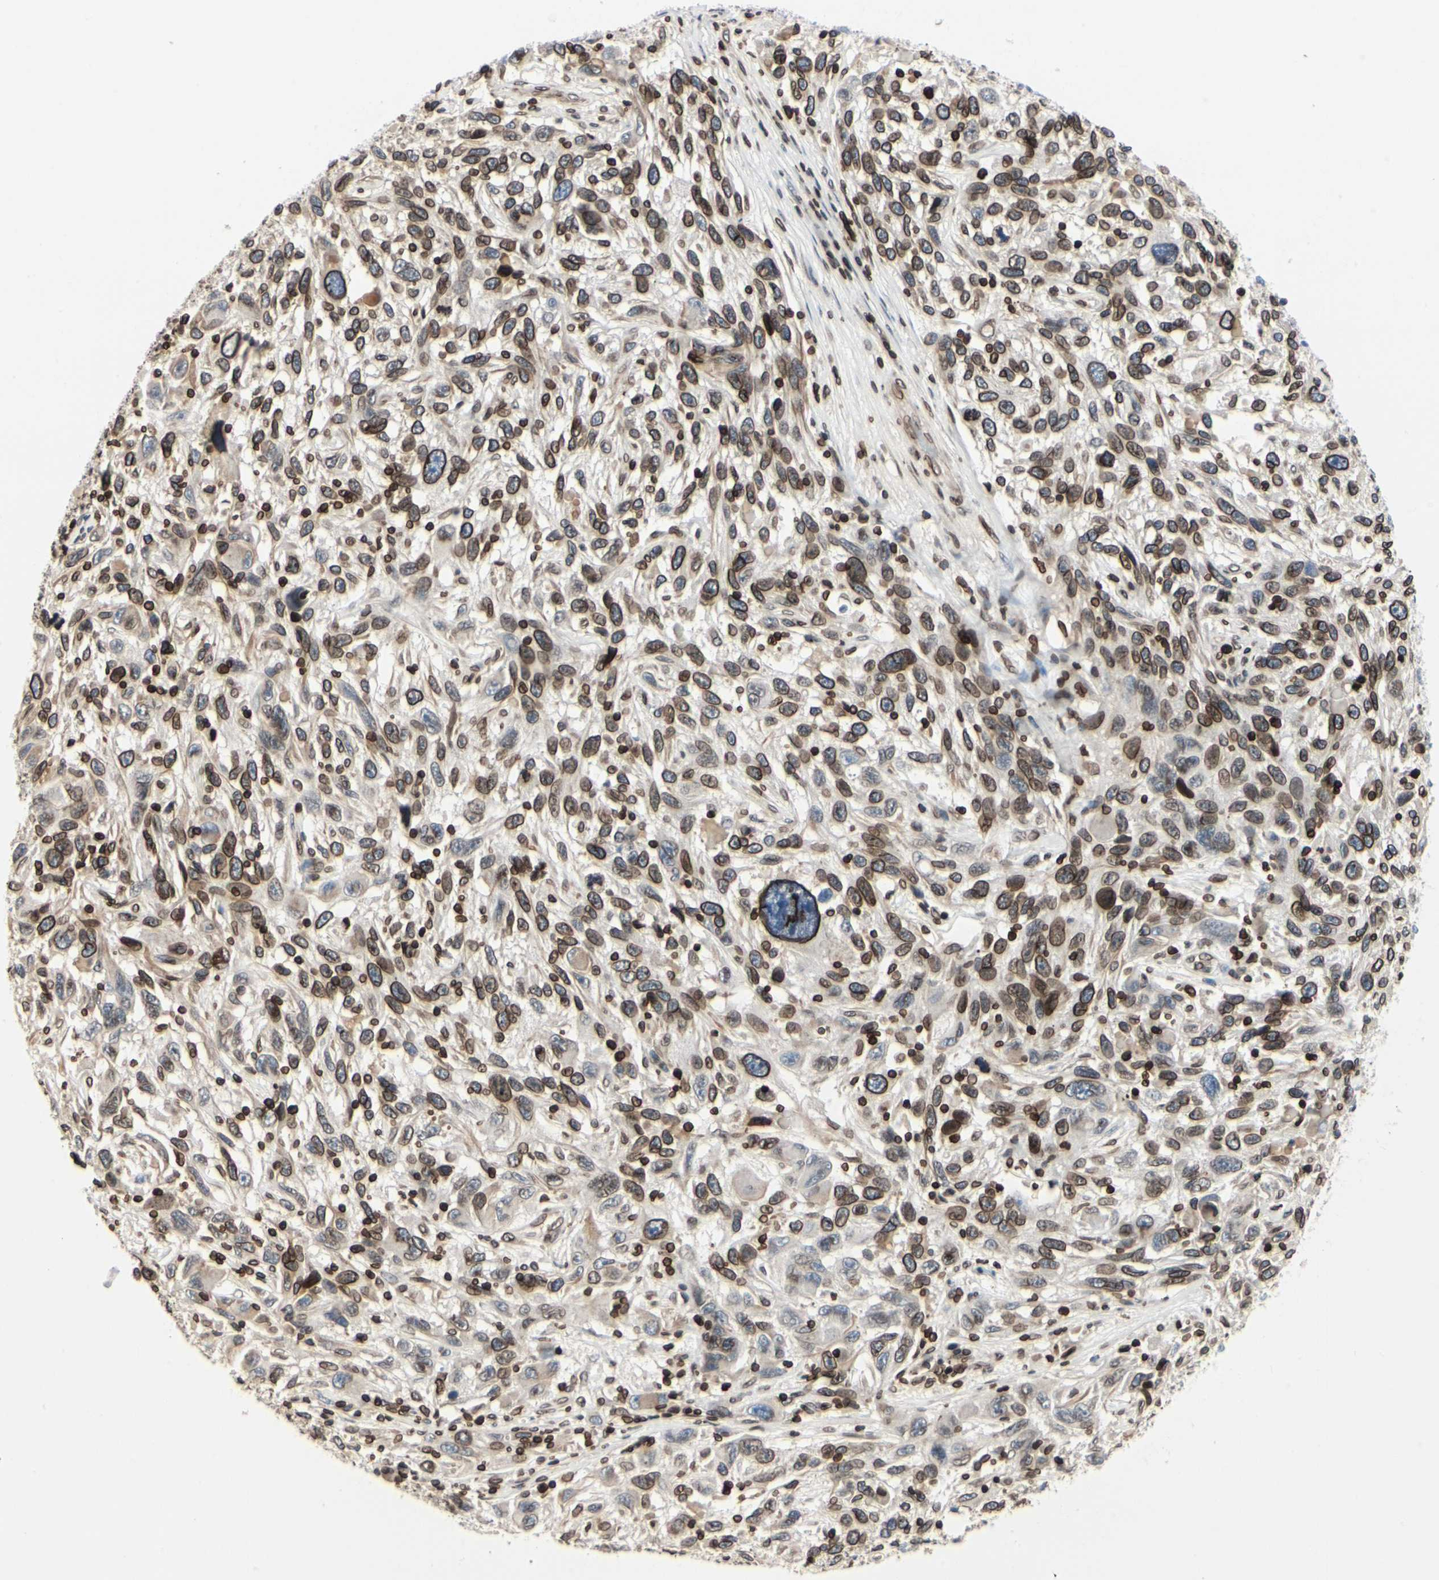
{"staining": {"intensity": "moderate", "quantity": ">75%", "location": "cytoplasmic/membranous,nuclear"}, "tissue": "melanoma", "cell_type": "Tumor cells", "image_type": "cancer", "snomed": [{"axis": "morphology", "description": "Malignant melanoma, NOS"}, {"axis": "topography", "description": "Skin"}], "caption": "Moderate cytoplasmic/membranous and nuclear expression for a protein is seen in approximately >75% of tumor cells of malignant melanoma using IHC.", "gene": "TMPO", "patient": {"sex": "male", "age": 53}}